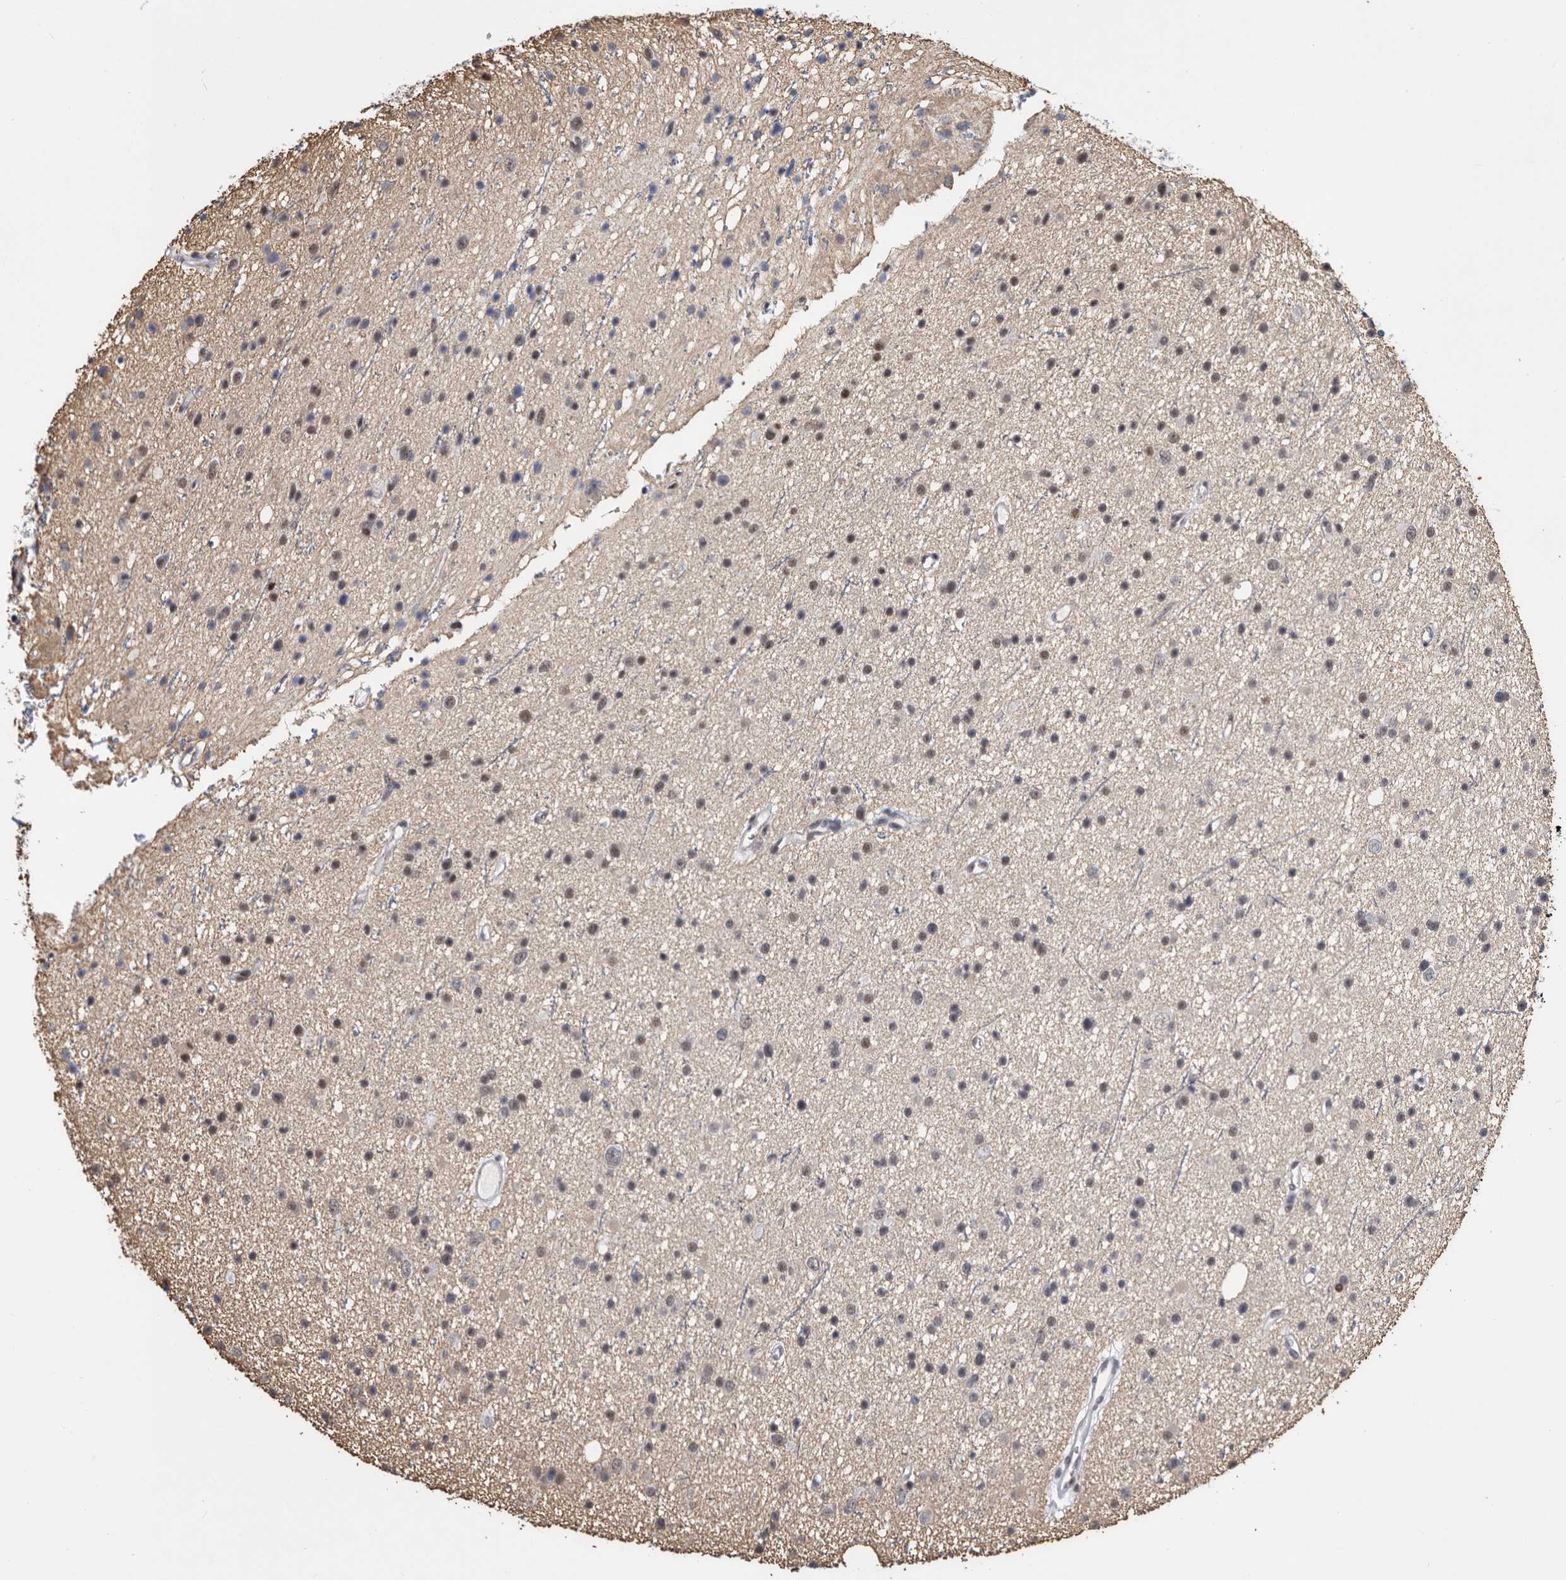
{"staining": {"intensity": "moderate", "quantity": "25%-75%", "location": "nuclear"}, "tissue": "glioma", "cell_type": "Tumor cells", "image_type": "cancer", "snomed": [{"axis": "morphology", "description": "Glioma, malignant, Low grade"}, {"axis": "topography", "description": "Cerebral cortex"}], "caption": "Human glioma stained with a brown dye reveals moderate nuclear positive positivity in about 25%-75% of tumor cells.", "gene": "WRAP73", "patient": {"sex": "female", "age": 39}}